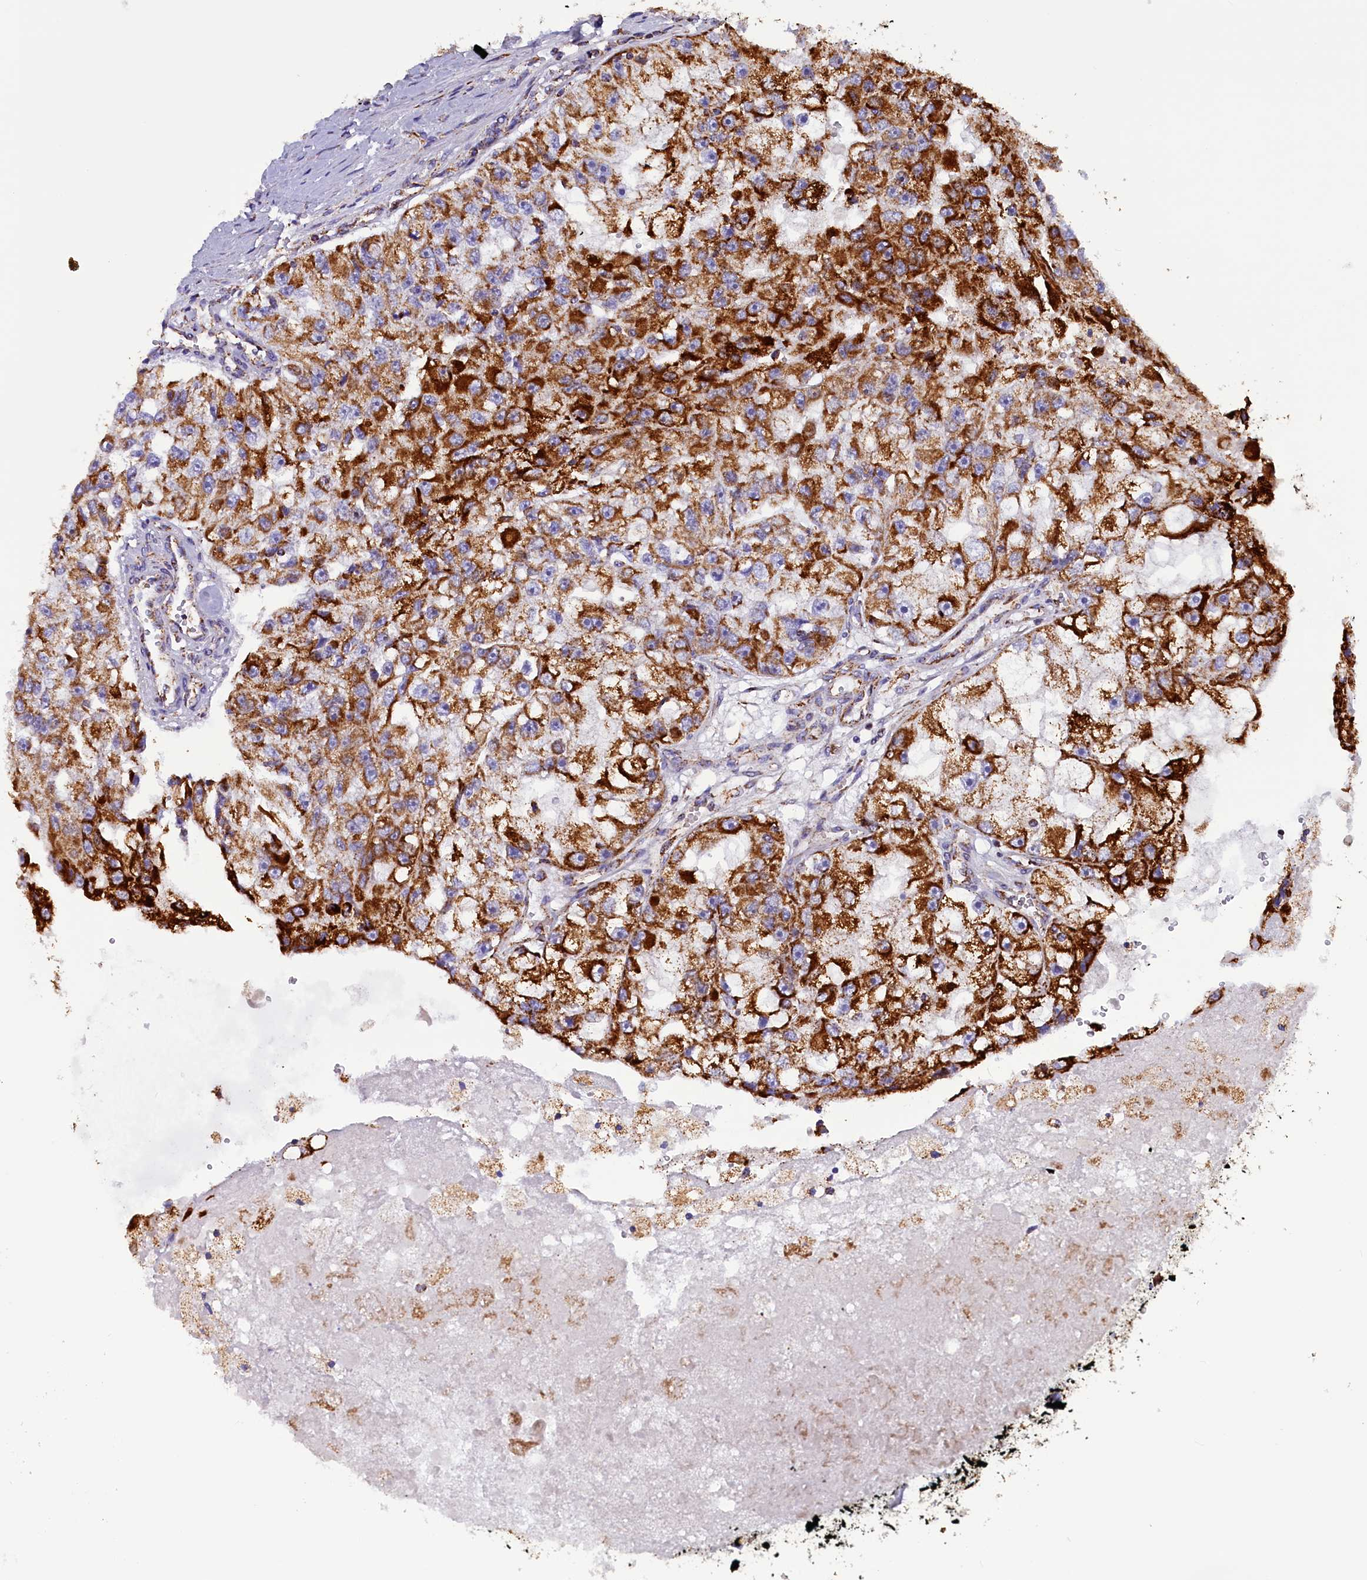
{"staining": {"intensity": "strong", "quantity": ">75%", "location": "cytoplasmic/membranous"}, "tissue": "renal cancer", "cell_type": "Tumor cells", "image_type": "cancer", "snomed": [{"axis": "morphology", "description": "Adenocarcinoma, NOS"}, {"axis": "topography", "description": "Kidney"}], "caption": "Strong cytoplasmic/membranous positivity for a protein is identified in approximately >75% of tumor cells of renal adenocarcinoma using immunohistochemistry (IHC).", "gene": "SLC39A3", "patient": {"sex": "male", "age": 63}}